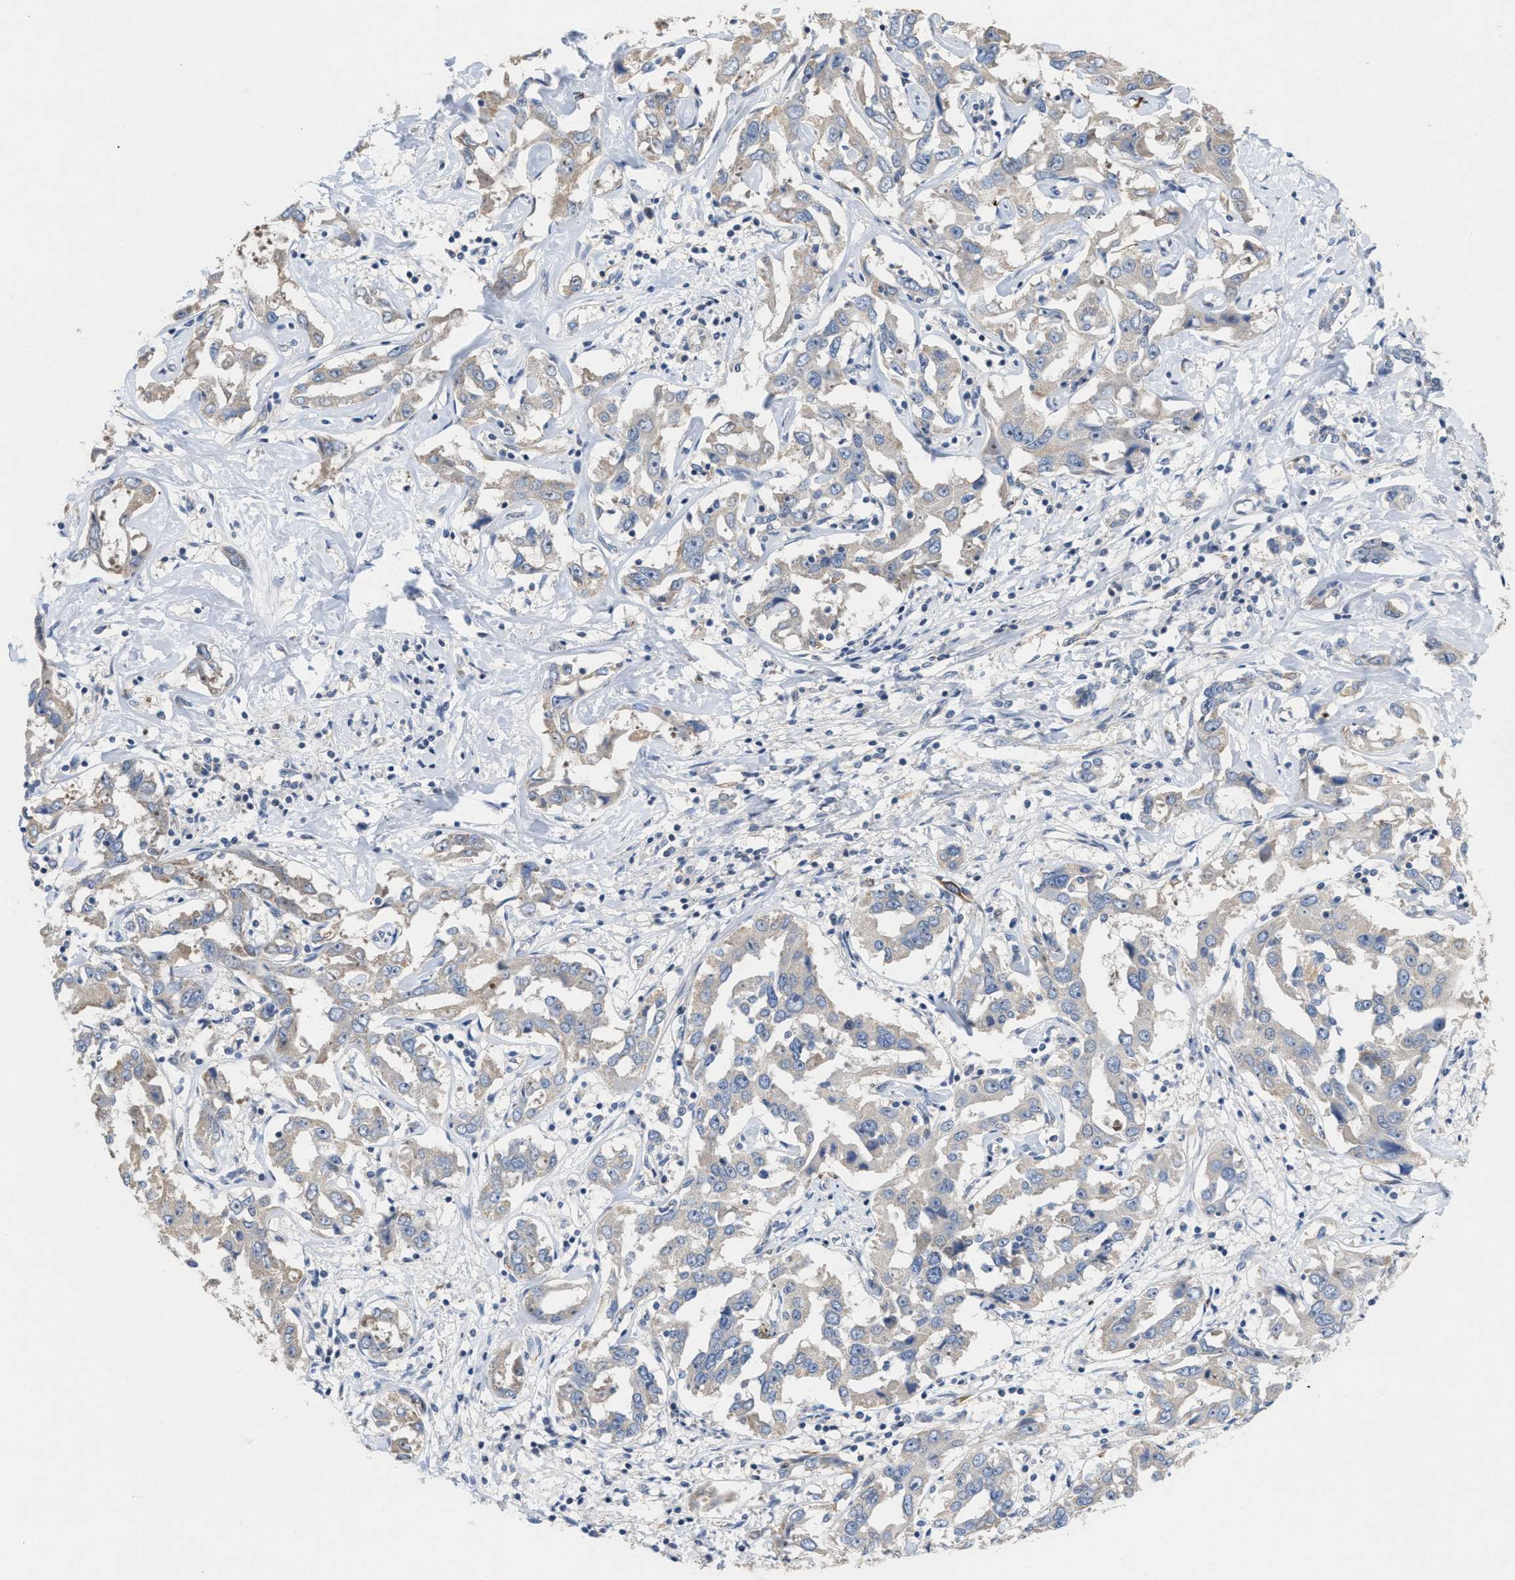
{"staining": {"intensity": "weak", "quantity": "25%-75%", "location": "cytoplasmic/membranous"}, "tissue": "liver cancer", "cell_type": "Tumor cells", "image_type": "cancer", "snomed": [{"axis": "morphology", "description": "Cholangiocarcinoma"}, {"axis": "topography", "description": "Liver"}], "caption": "Immunohistochemistry (IHC) micrograph of neoplastic tissue: liver cholangiocarcinoma stained using IHC reveals low levels of weak protein expression localized specifically in the cytoplasmic/membranous of tumor cells, appearing as a cytoplasmic/membranous brown color.", "gene": "UBAP2", "patient": {"sex": "male", "age": 59}}